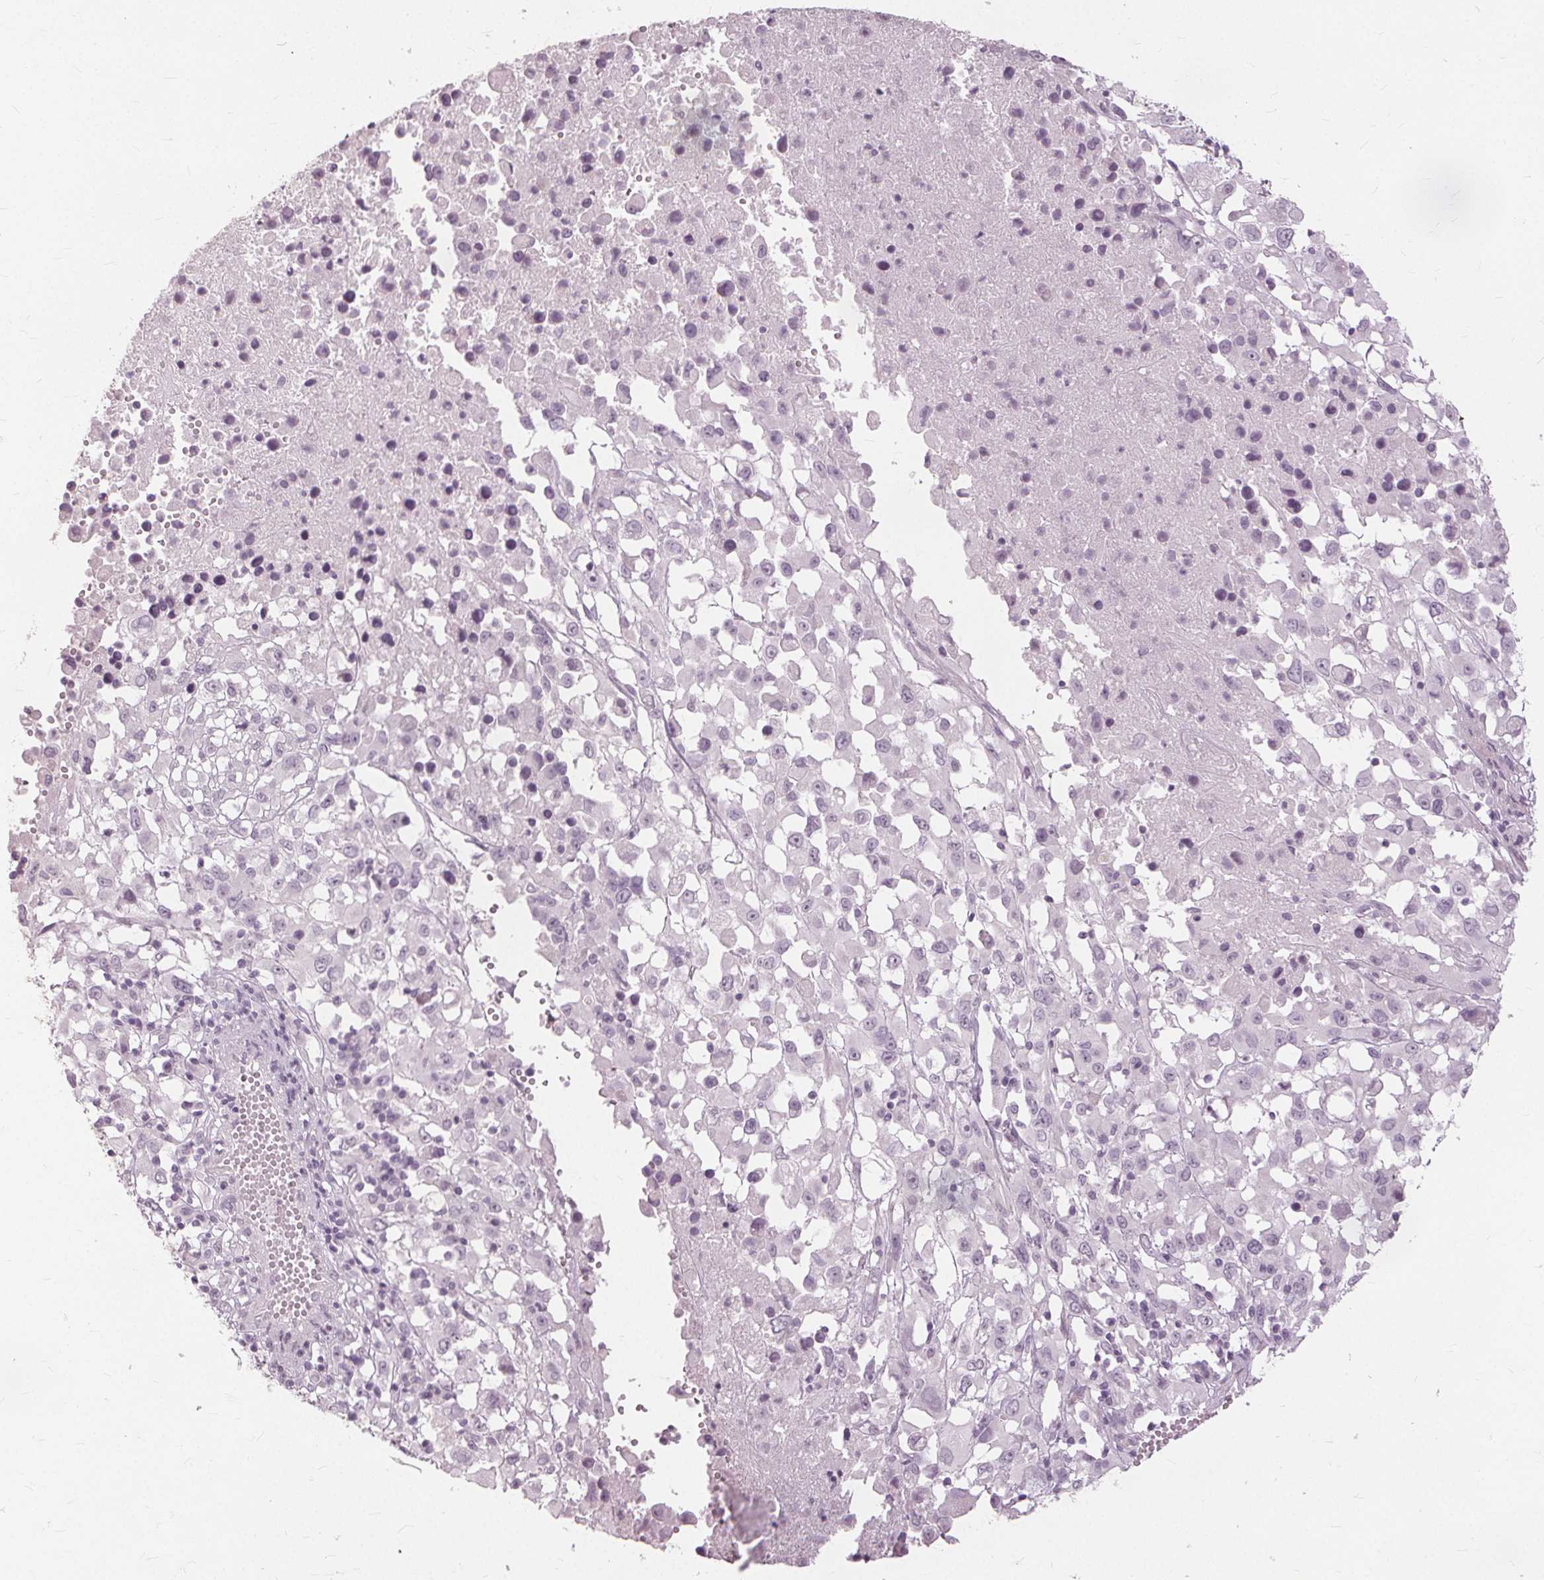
{"staining": {"intensity": "negative", "quantity": "none", "location": "none"}, "tissue": "melanoma", "cell_type": "Tumor cells", "image_type": "cancer", "snomed": [{"axis": "morphology", "description": "Malignant melanoma, Metastatic site"}, {"axis": "topography", "description": "Soft tissue"}], "caption": "IHC micrograph of neoplastic tissue: human melanoma stained with DAB demonstrates no significant protein positivity in tumor cells.", "gene": "SFTPD", "patient": {"sex": "male", "age": 50}}